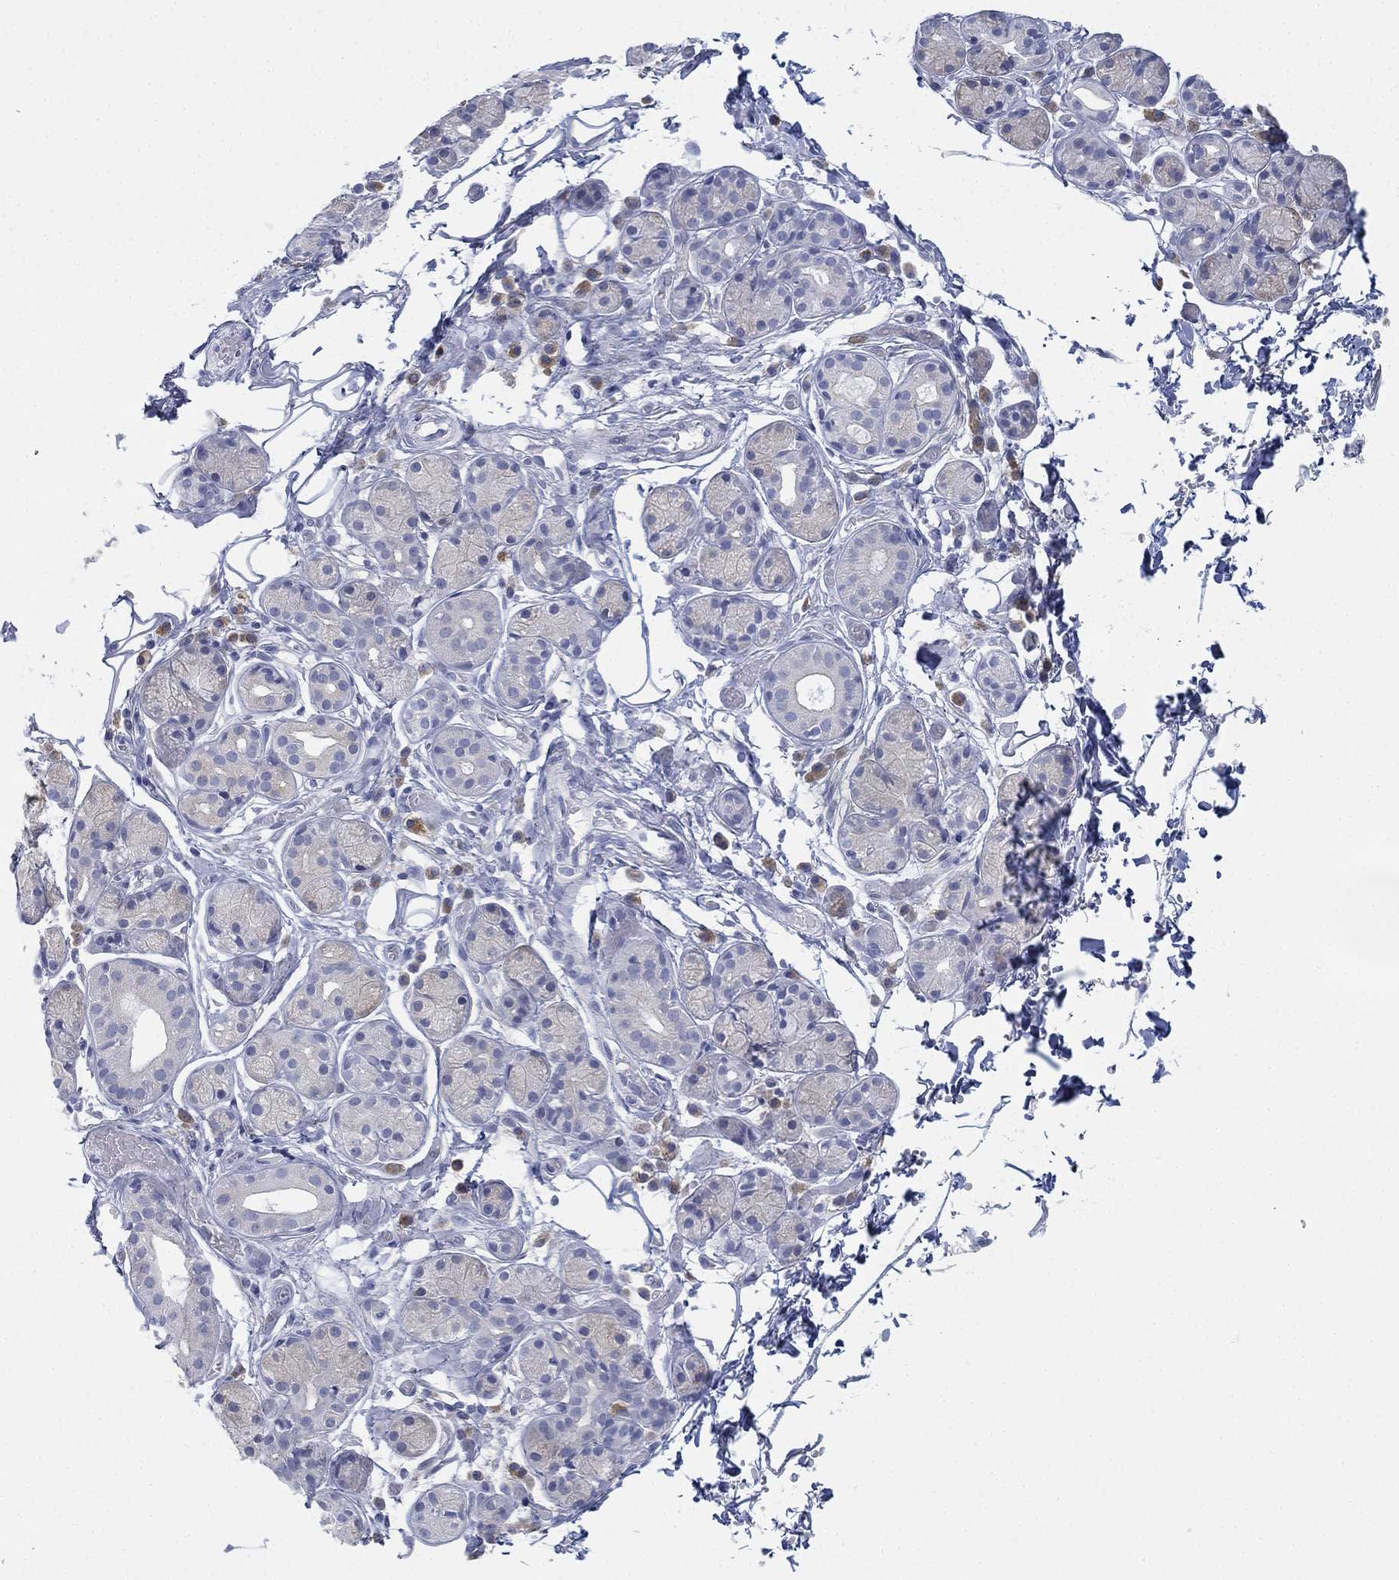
{"staining": {"intensity": "negative", "quantity": "none", "location": "none"}, "tissue": "salivary gland", "cell_type": "Glandular cells", "image_type": "normal", "snomed": [{"axis": "morphology", "description": "Normal tissue, NOS"}, {"axis": "topography", "description": "Salivary gland"}, {"axis": "topography", "description": "Peripheral nerve tissue"}], "caption": "Micrograph shows no significant protein expression in glandular cells of normal salivary gland. (Brightfield microscopy of DAB (3,3'-diaminobenzidine) immunohistochemistry at high magnification).", "gene": "GCNA", "patient": {"sex": "male", "age": 71}}